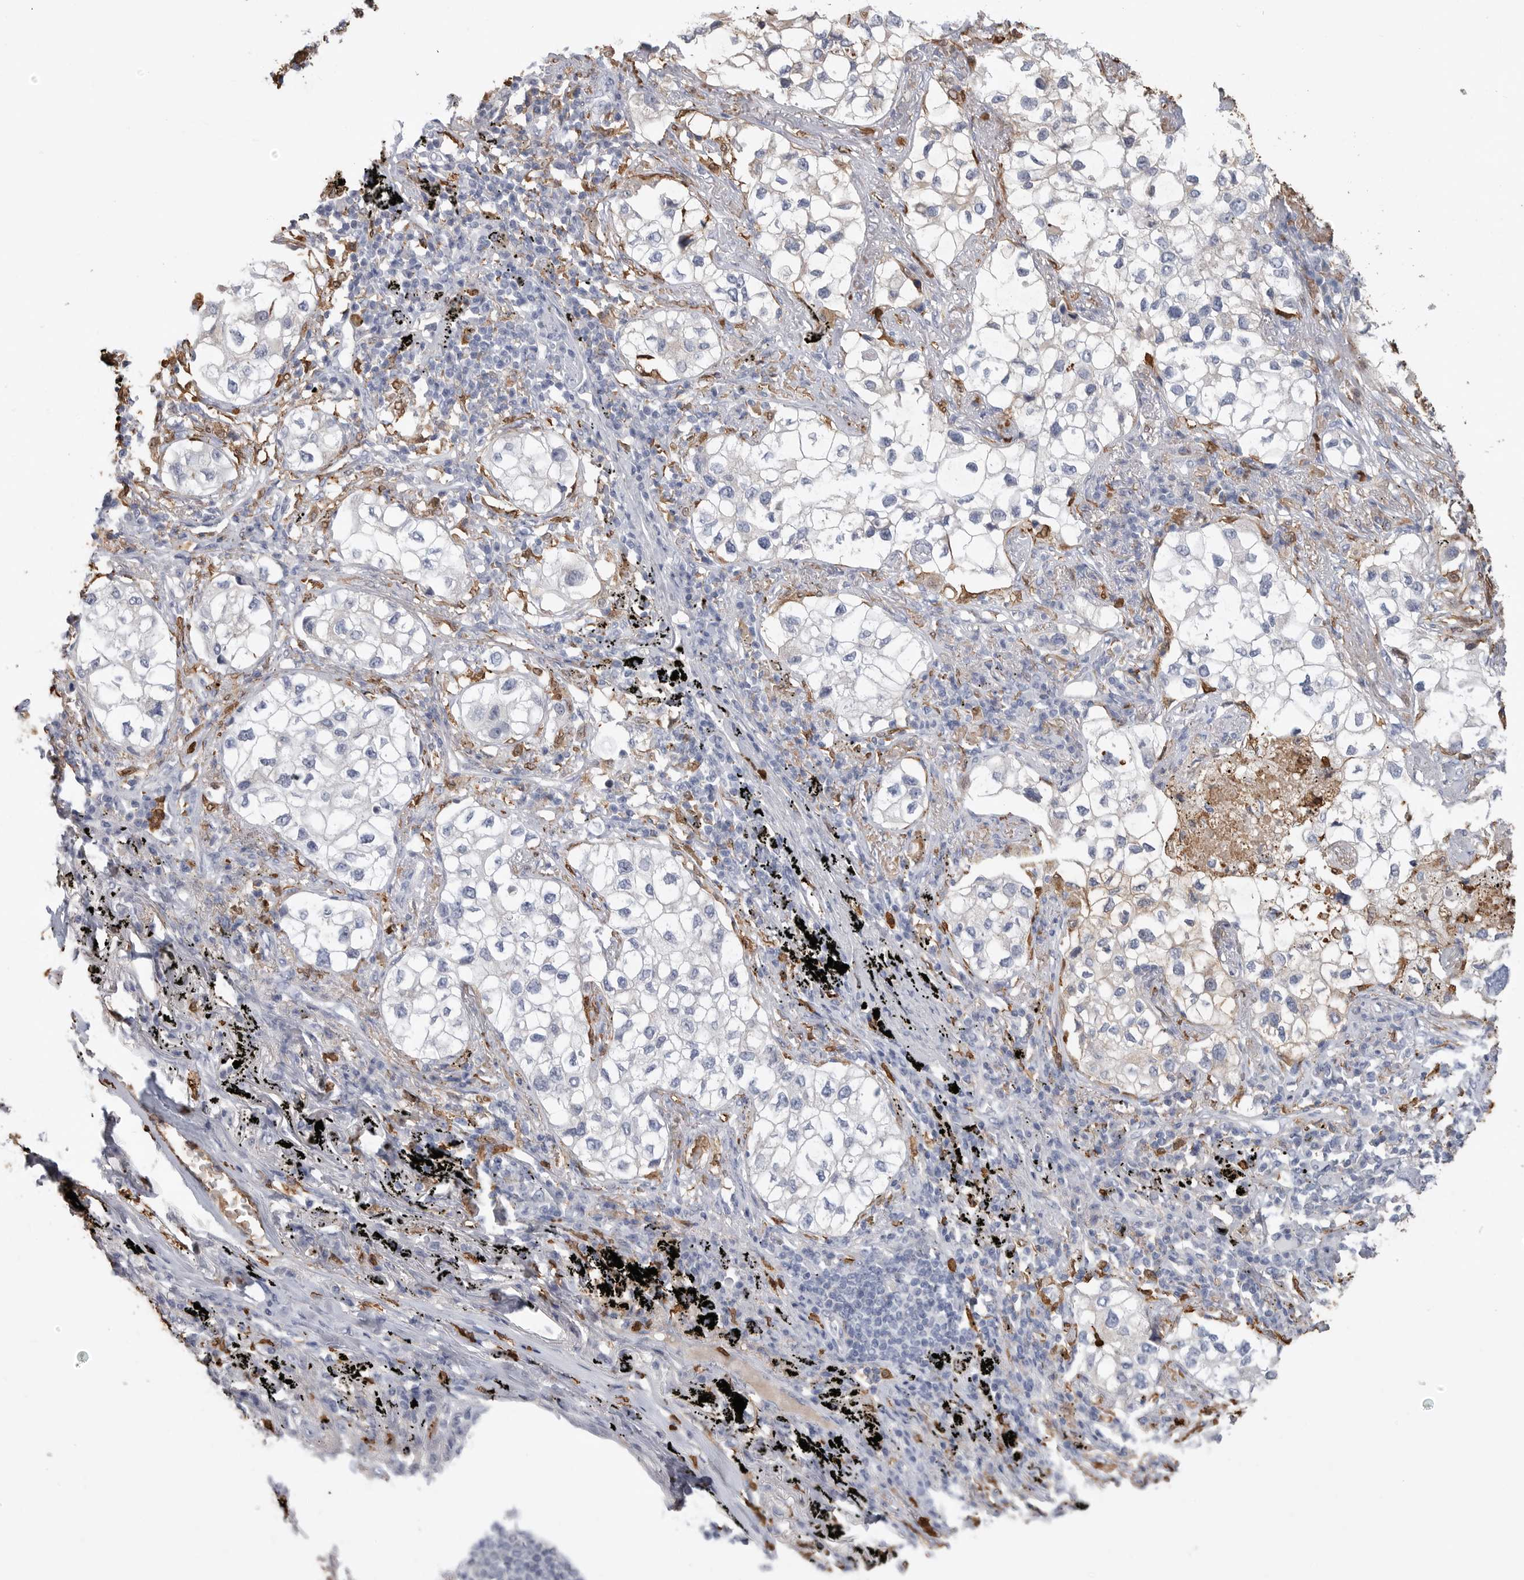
{"staining": {"intensity": "weak", "quantity": "<25%", "location": "cytoplasmic/membranous"}, "tissue": "lung cancer", "cell_type": "Tumor cells", "image_type": "cancer", "snomed": [{"axis": "morphology", "description": "Adenocarcinoma, NOS"}, {"axis": "topography", "description": "Lung"}], "caption": "Tumor cells are negative for brown protein staining in lung cancer (adenocarcinoma).", "gene": "CYB561D1", "patient": {"sex": "male", "age": 63}}